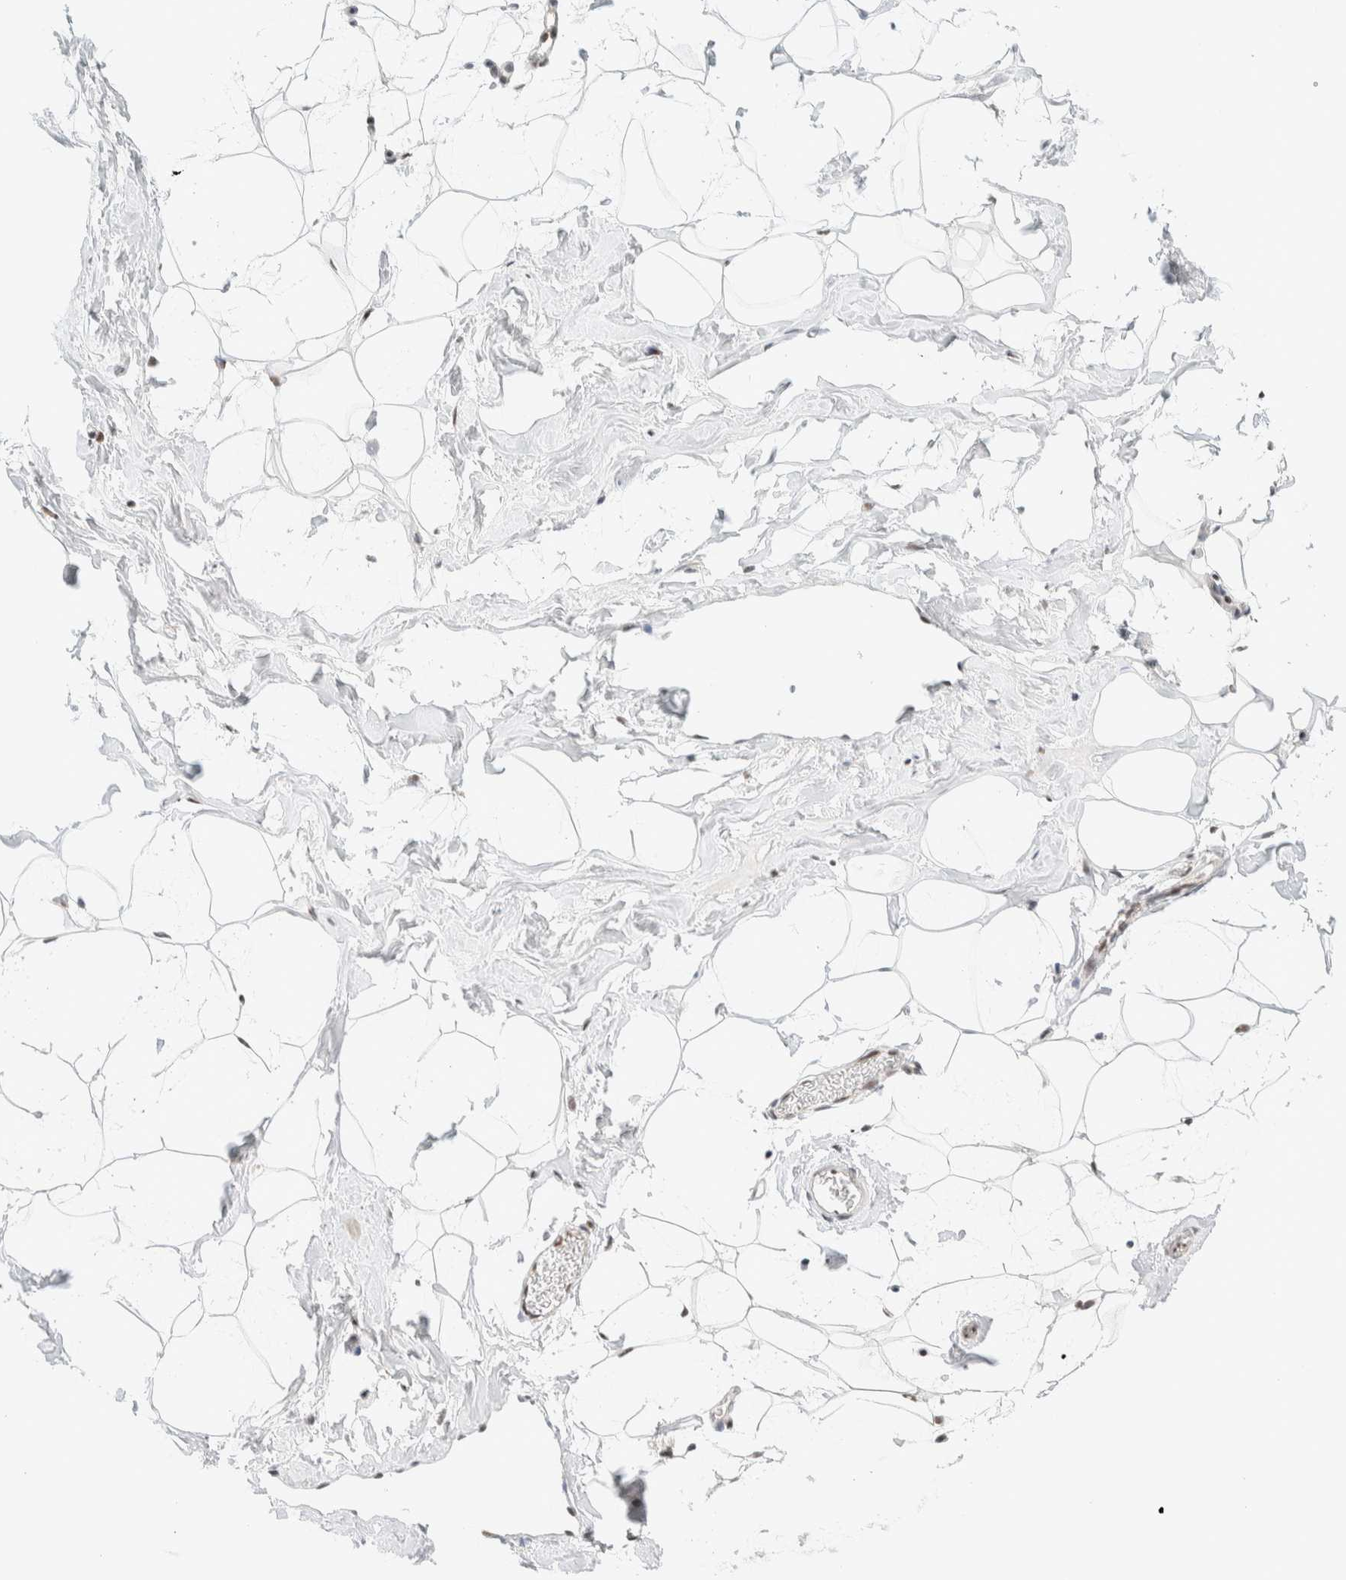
{"staining": {"intensity": "moderate", "quantity": ">75%", "location": "nuclear"}, "tissue": "adipose tissue", "cell_type": "Adipocytes", "image_type": "normal", "snomed": [{"axis": "morphology", "description": "Normal tissue, NOS"}, {"axis": "morphology", "description": "Fibrosis, NOS"}, {"axis": "topography", "description": "Breast"}, {"axis": "topography", "description": "Adipose tissue"}], "caption": "Immunohistochemistry (DAB (3,3'-diaminobenzidine)) staining of unremarkable human adipose tissue demonstrates moderate nuclear protein expression in approximately >75% of adipocytes.", "gene": "PYGO2", "patient": {"sex": "female", "age": 39}}